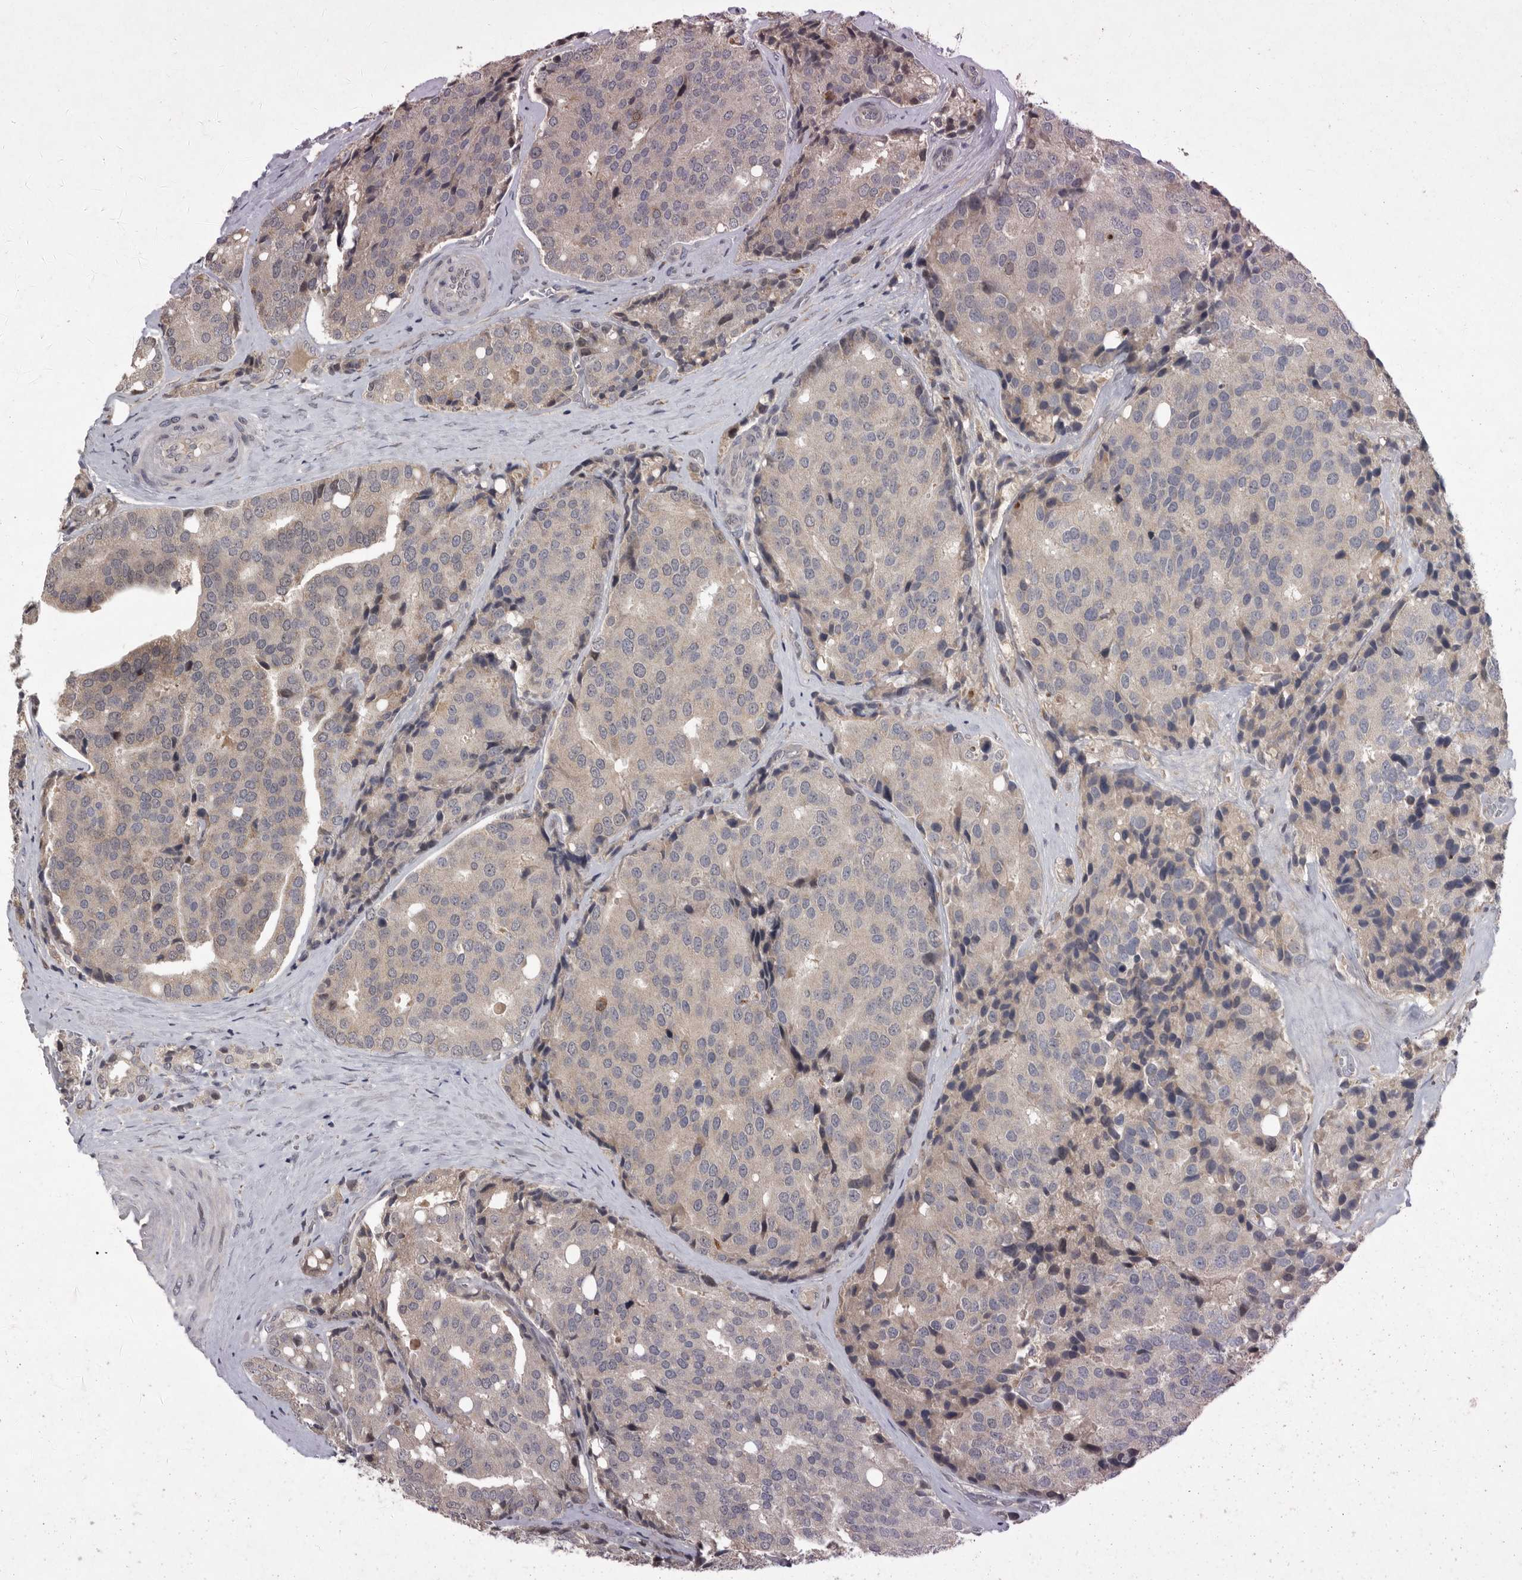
{"staining": {"intensity": "negative", "quantity": "none", "location": "none"}, "tissue": "prostate cancer", "cell_type": "Tumor cells", "image_type": "cancer", "snomed": [{"axis": "morphology", "description": "Adenocarcinoma, High grade"}, {"axis": "topography", "description": "Prostate"}], "caption": "Immunohistochemistry image of neoplastic tissue: human prostate cancer (adenocarcinoma (high-grade)) stained with DAB demonstrates no significant protein staining in tumor cells. (Brightfield microscopy of DAB immunohistochemistry at high magnification).", "gene": "MAN2A1", "patient": {"sex": "male", "age": 50}}